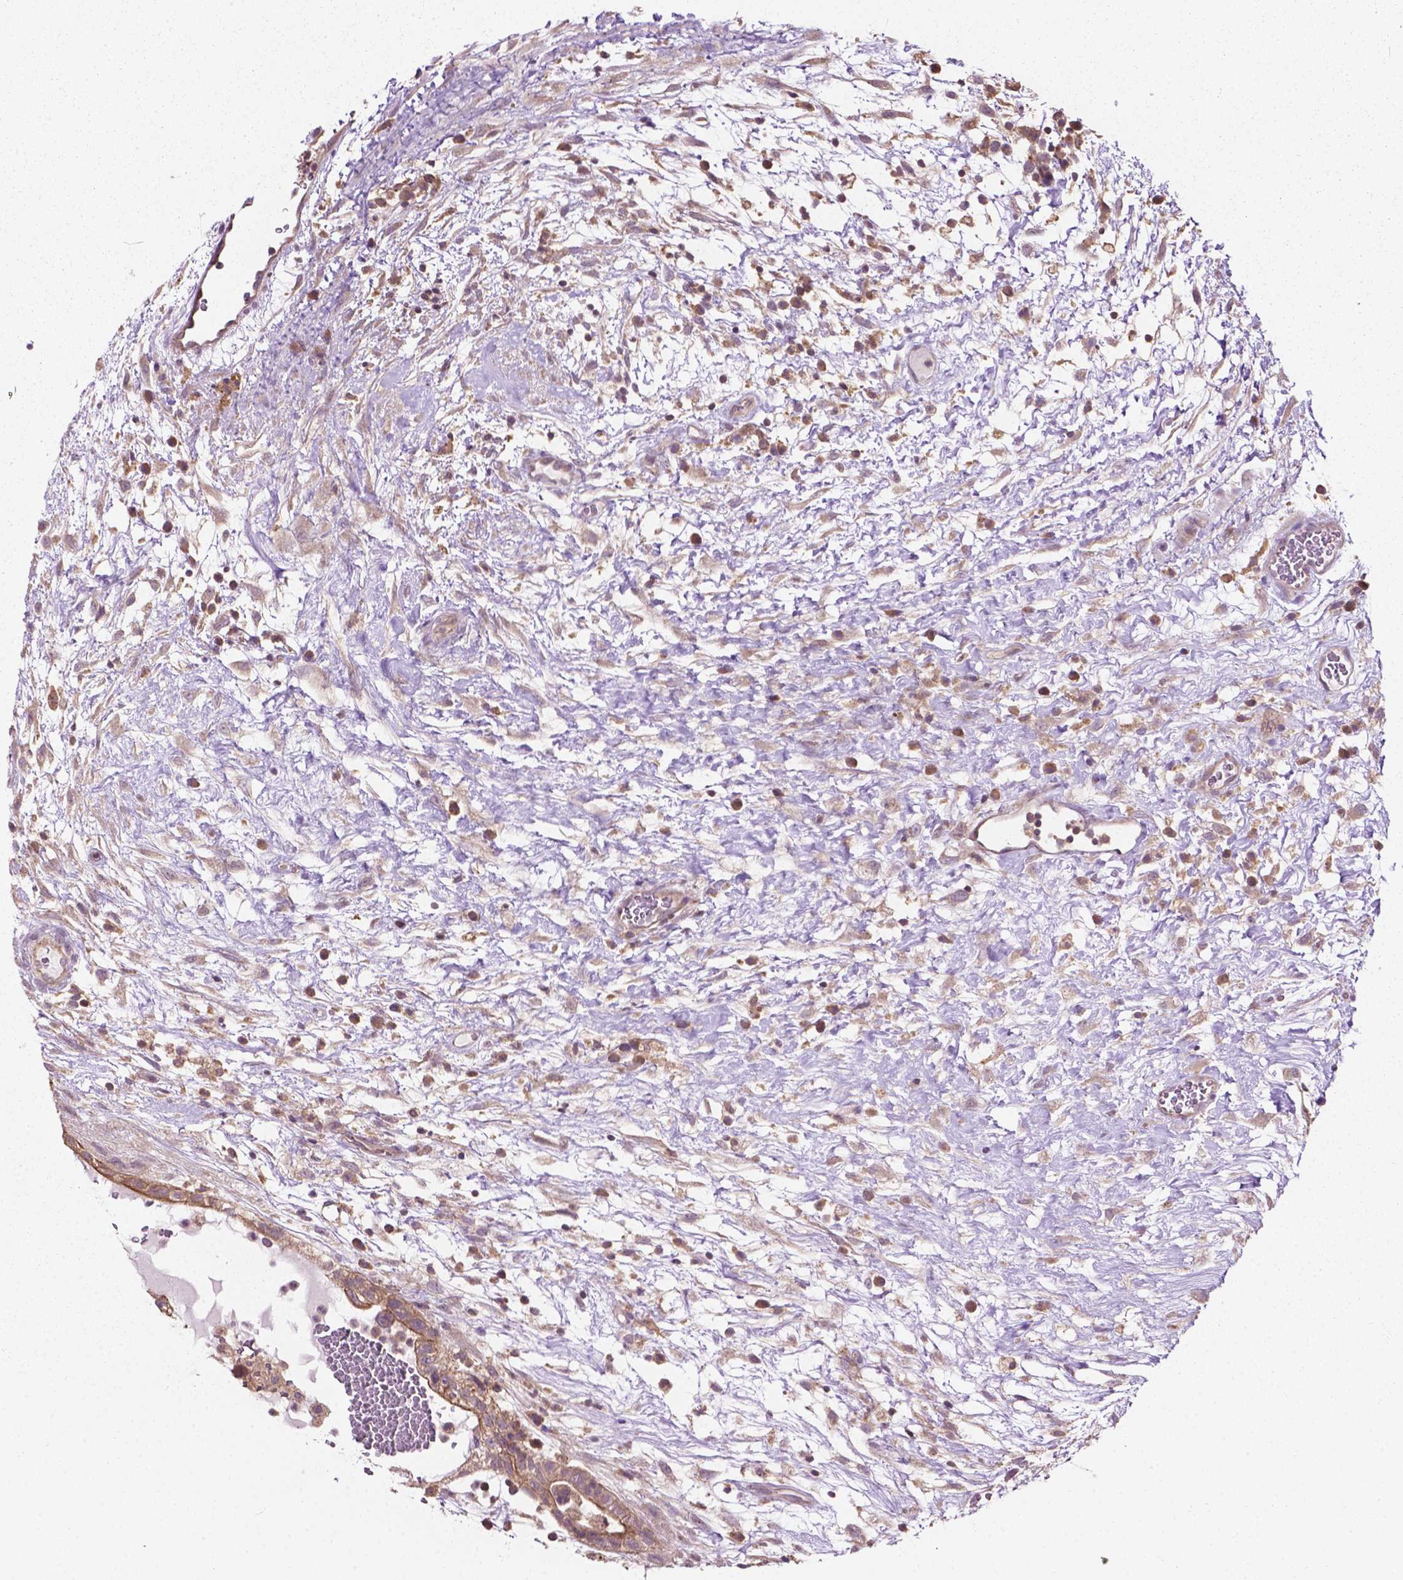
{"staining": {"intensity": "moderate", "quantity": "25%-75%", "location": "cytoplasmic/membranous"}, "tissue": "testis cancer", "cell_type": "Tumor cells", "image_type": "cancer", "snomed": [{"axis": "morphology", "description": "Normal tissue, NOS"}, {"axis": "morphology", "description": "Carcinoma, Embryonal, NOS"}, {"axis": "topography", "description": "Testis"}], "caption": "This is an image of IHC staining of testis cancer (embryonal carcinoma), which shows moderate positivity in the cytoplasmic/membranous of tumor cells.", "gene": "MZT1", "patient": {"sex": "male", "age": 32}}